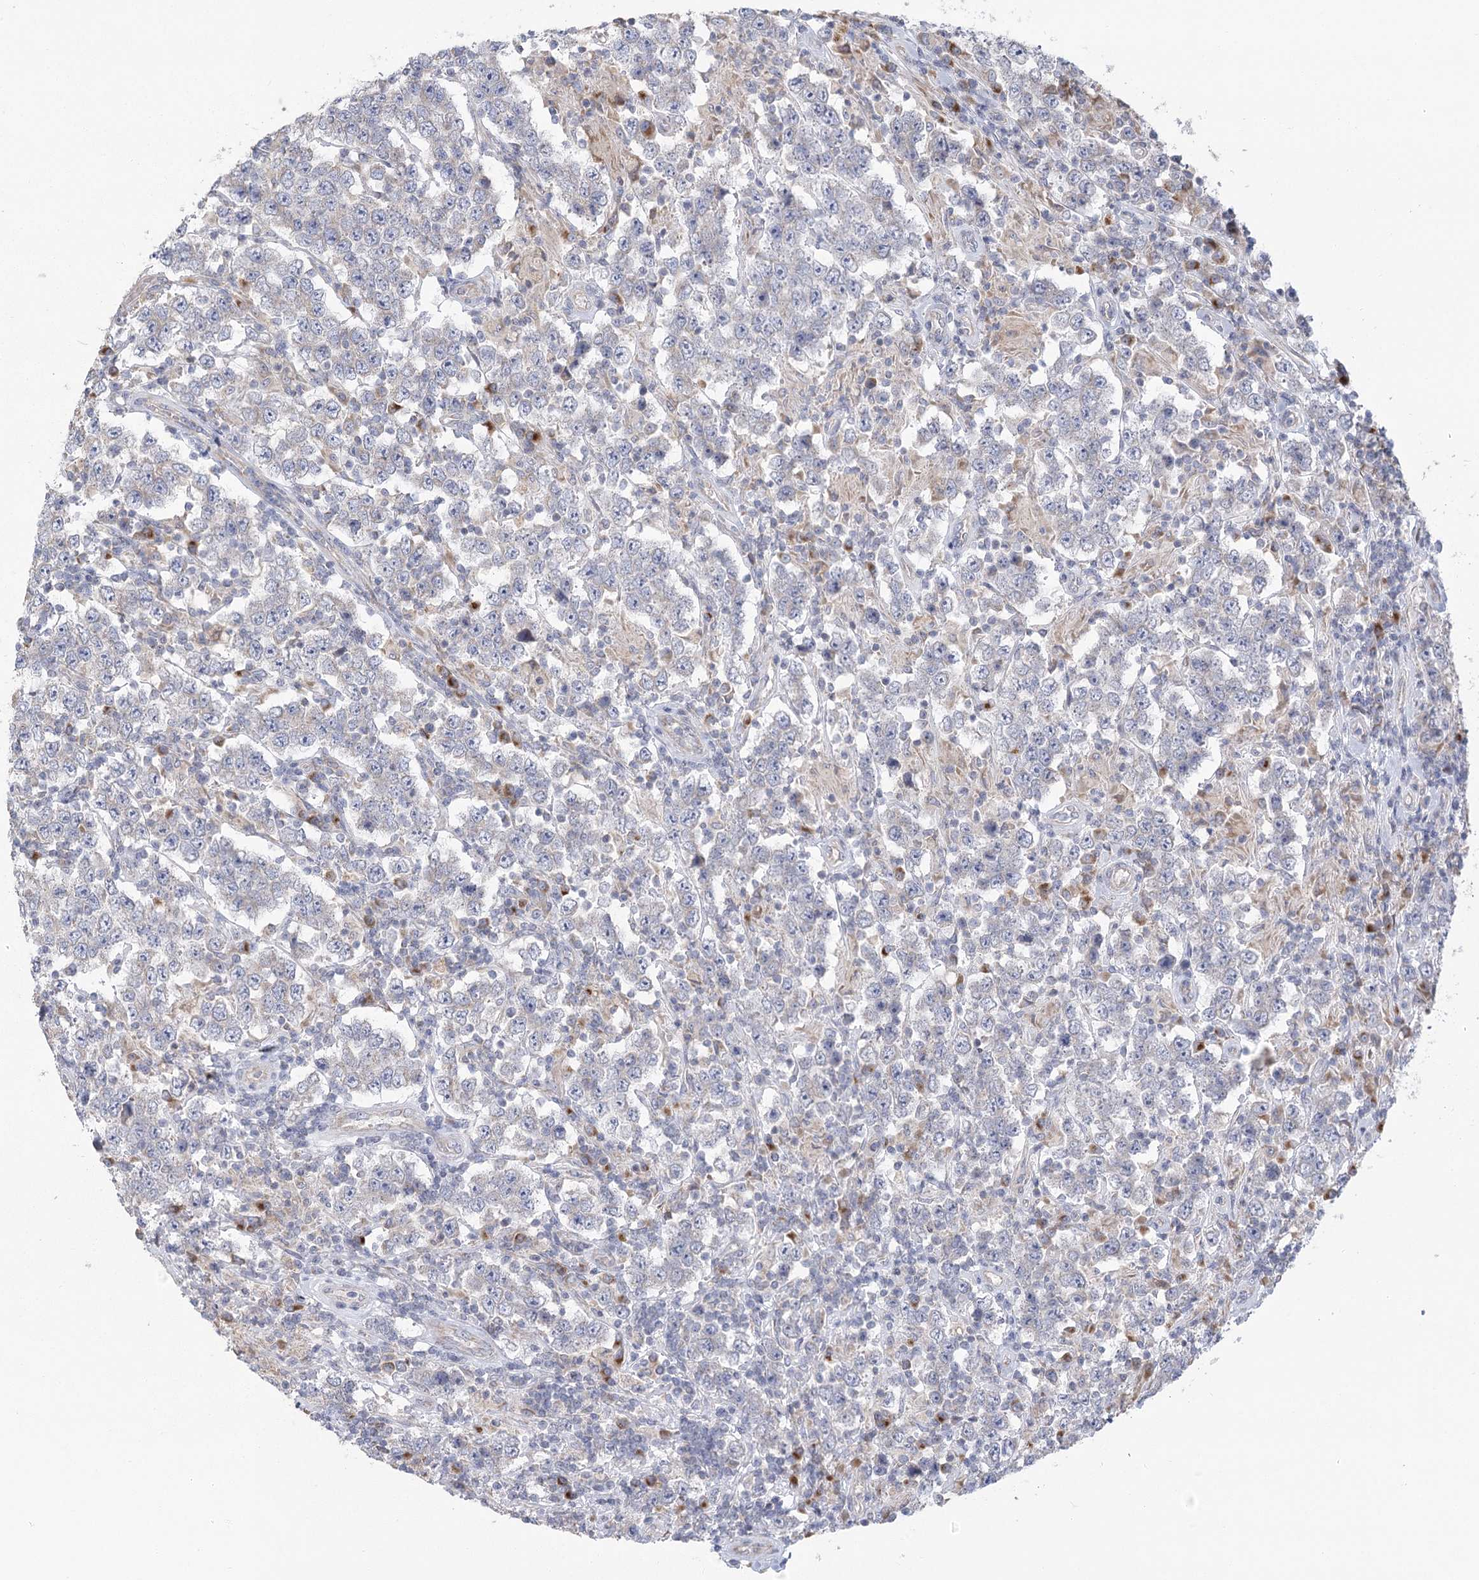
{"staining": {"intensity": "negative", "quantity": "none", "location": "none"}, "tissue": "testis cancer", "cell_type": "Tumor cells", "image_type": "cancer", "snomed": [{"axis": "morphology", "description": "Normal tissue, NOS"}, {"axis": "morphology", "description": "Urothelial carcinoma, High grade"}, {"axis": "morphology", "description": "Seminoma, NOS"}, {"axis": "morphology", "description": "Carcinoma, Embryonal, NOS"}, {"axis": "topography", "description": "Urinary bladder"}, {"axis": "topography", "description": "Testis"}], "caption": "High power microscopy photomicrograph of an immunohistochemistry (IHC) histopathology image of testis cancer (embryonal carcinoma), revealing no significant expression in tumor cells.", "gene": "CNTLN", "patient": {"sex": "male", "age": 41}}